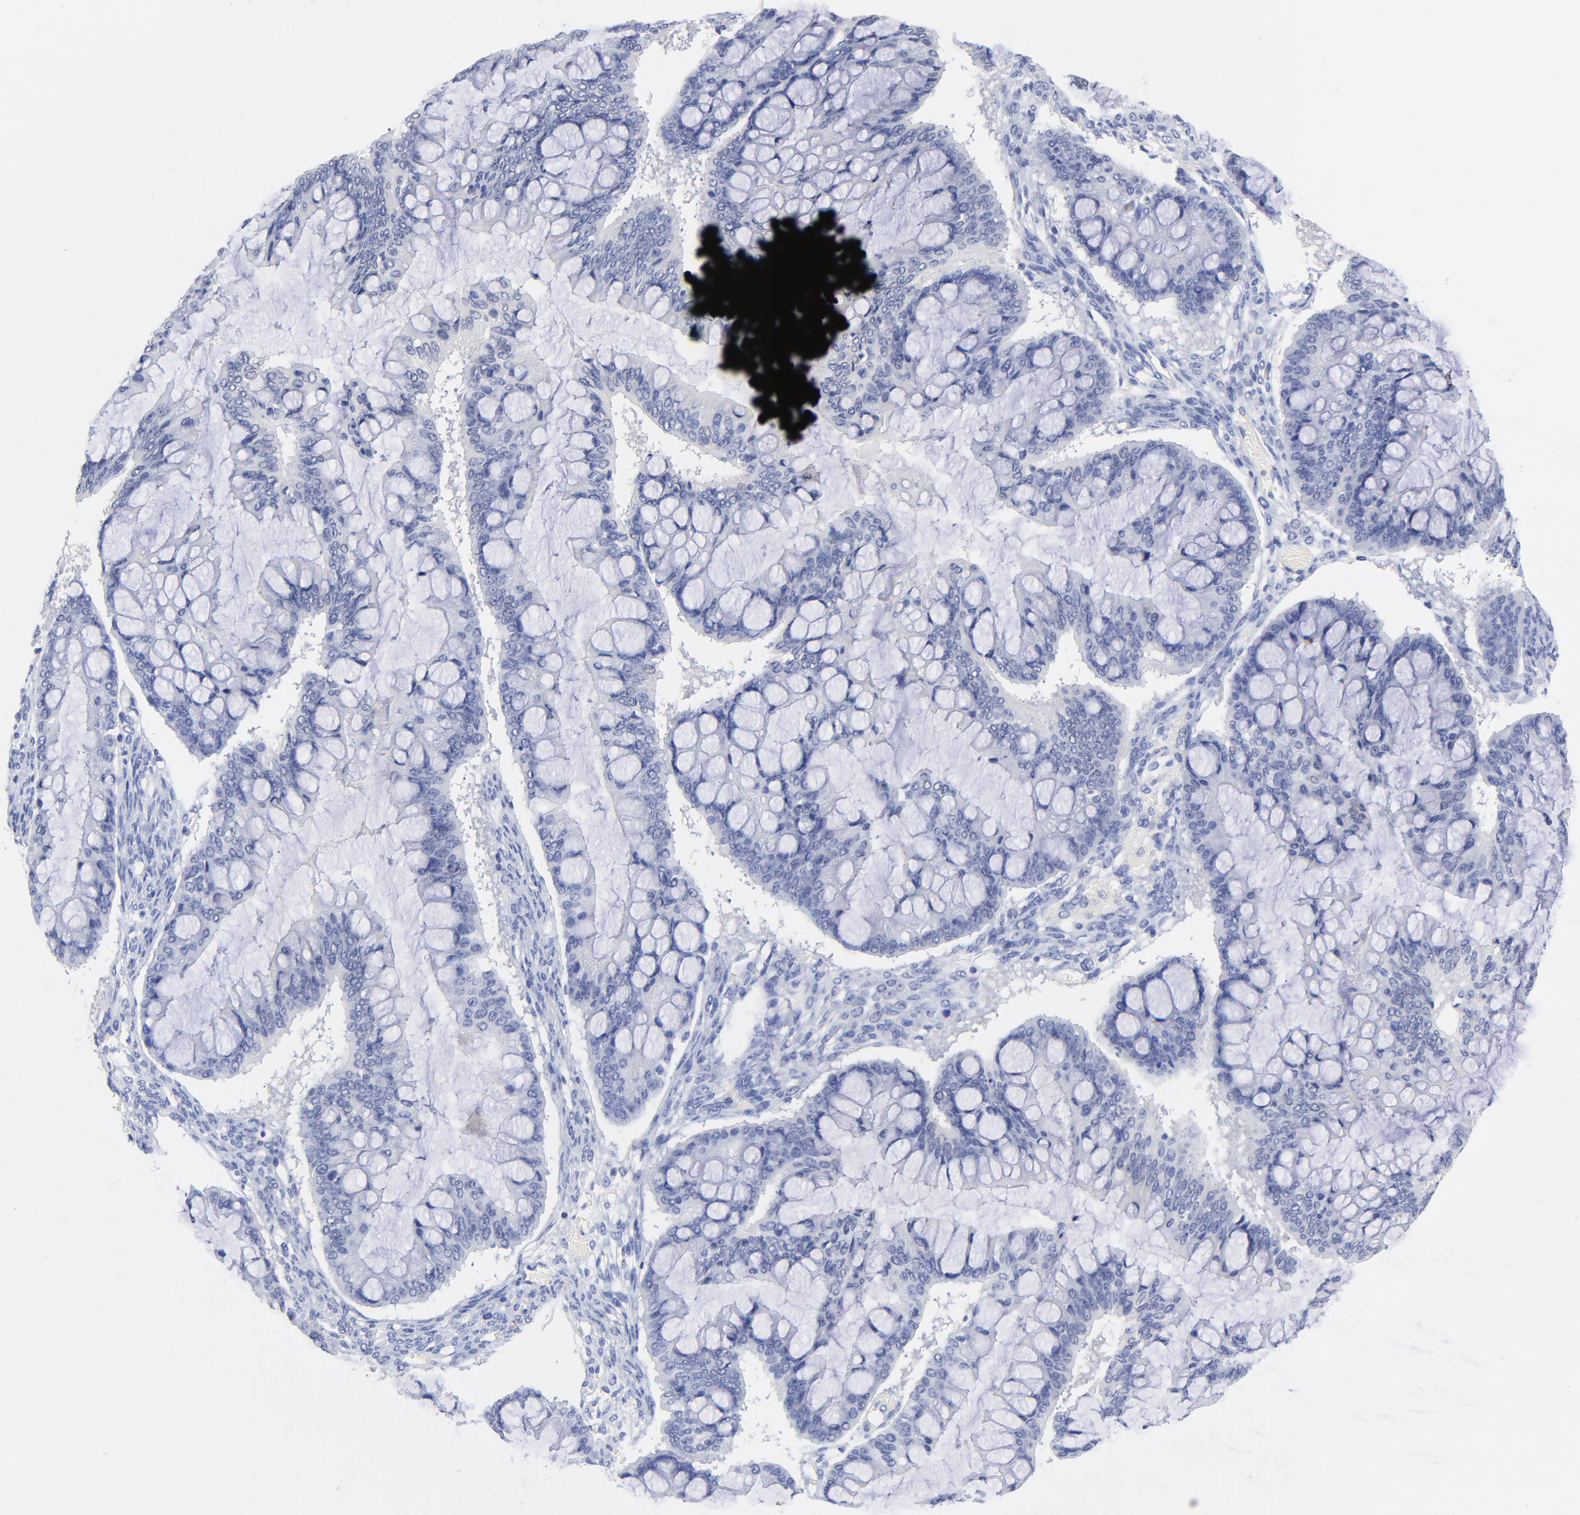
{"staining": {"intensity": "negative", "quantity": "none", "location": "none"}, "tissue": "ovarian cancer", "cell_type": "Tumor cells", "image_type": "cancer", "snomed": [{"axis": "morphology", "description": "Cystadenocarcinoma, mucinous, NOS"}, {"axis": "topography", "description": "Ovary"}], "caption": "Immunohistochemical staining of human ovarian mucinous cystadenocarcinoma displays no significant staining in tumor cells. (Stains: DAB (3,3'-diaminobenzidine) immunohistochemistry with hematoxylin counter stain, Microscopy: brightfield microscopy at high magnification).", "gene": "ACY1", "patient": {"sex": "female", "age": 73}}